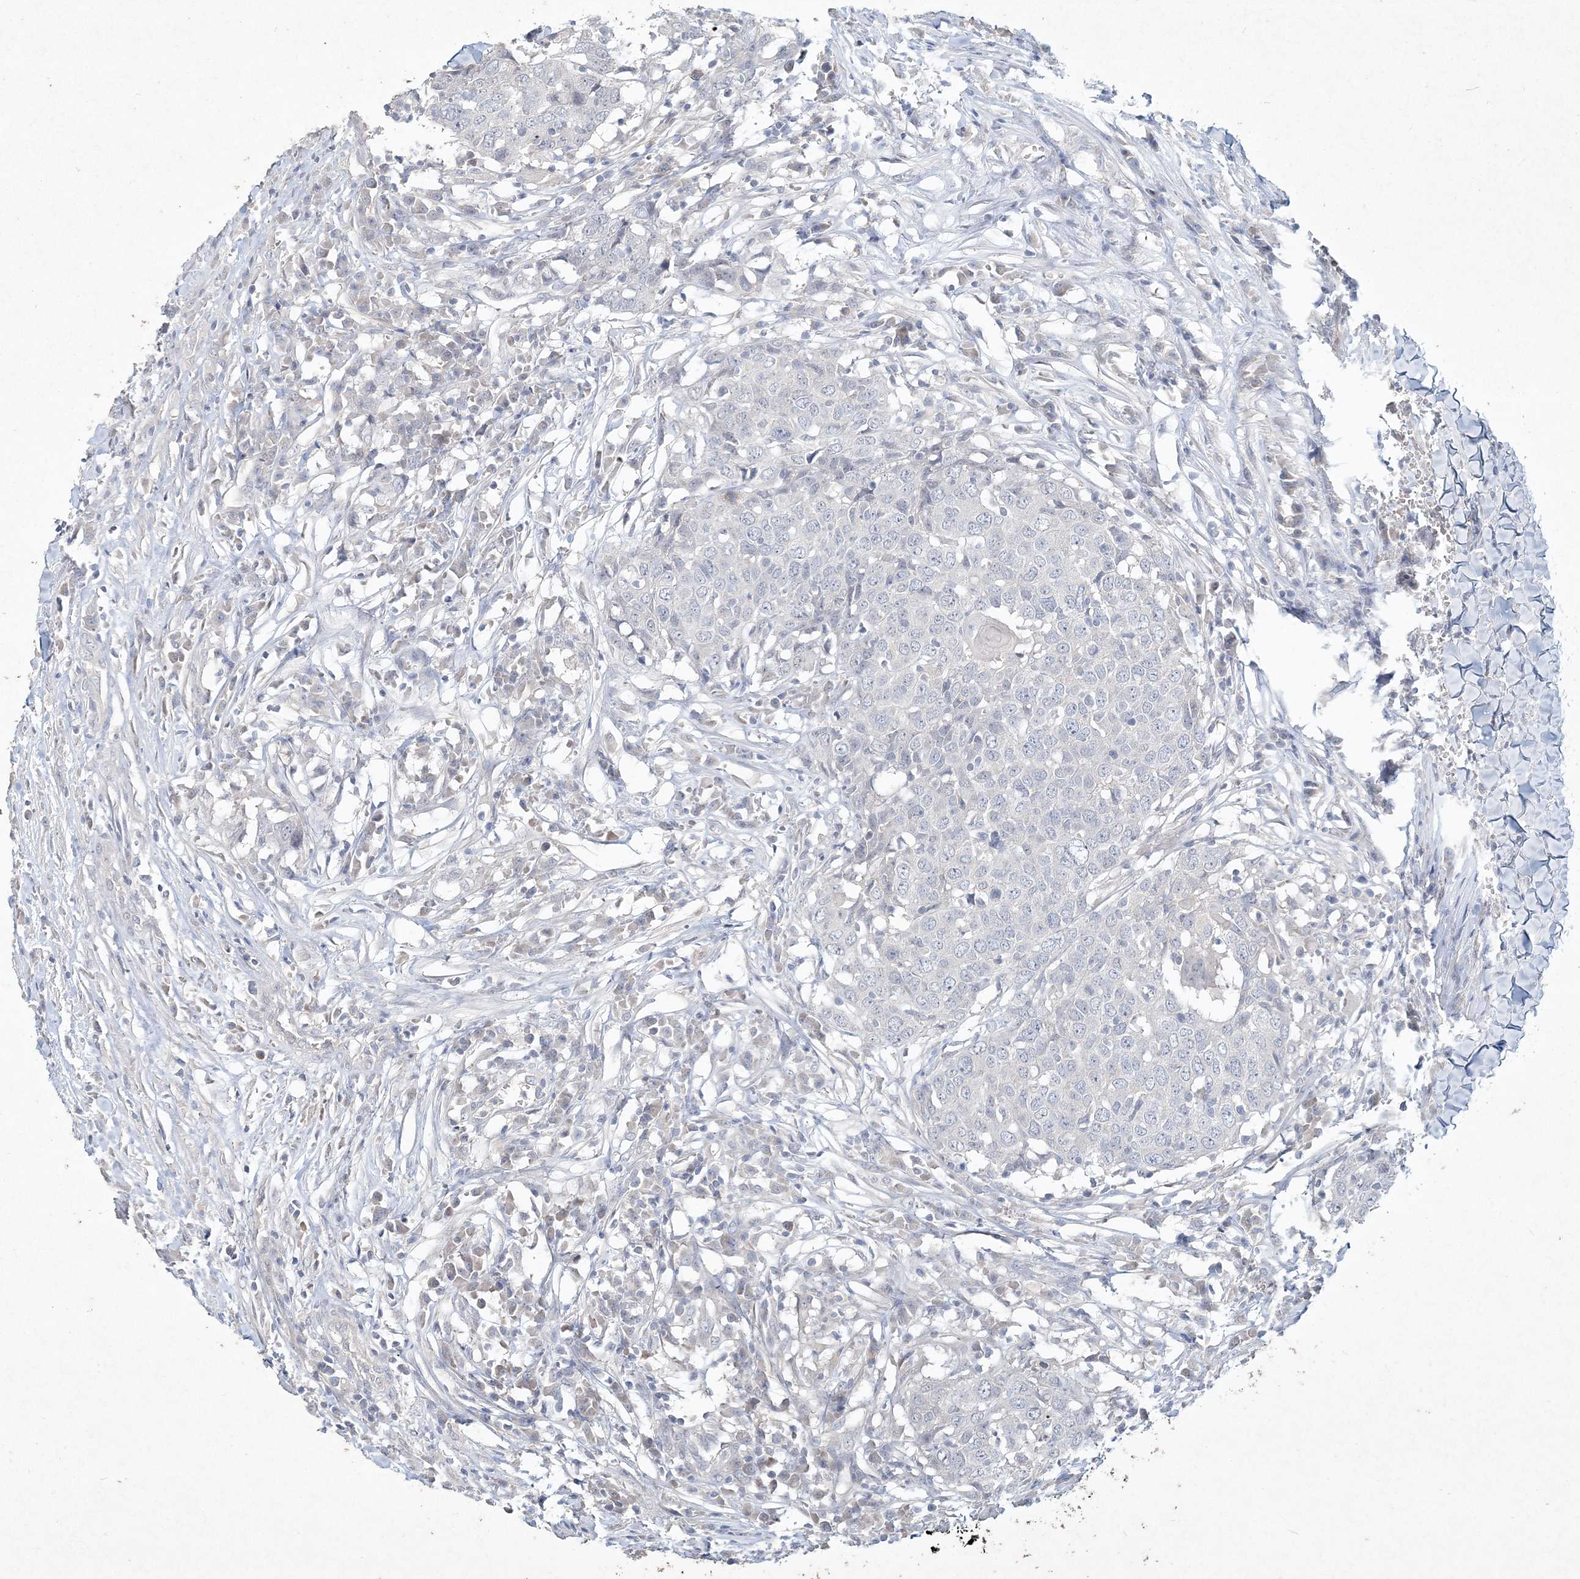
{"staining": {"intensity": "negative", "quantity": "none", "location": "none"}, "tissue": "head and neck cancer", "cell_type": "Tumor cells", "image_type": "cancer", "snomed": [{"axis": "morphology", "description": "Squamous cell carcinoma, NOS"}, {"axis": "topography", "description": "Head-Neck"}], "caption": "Image shows no protein positivity in tumor cells of head and neck cancer tissue. Nuclei are stained in blue.", "gene": "DNAH5", "patient": {"sex": "male", "age": 66}}